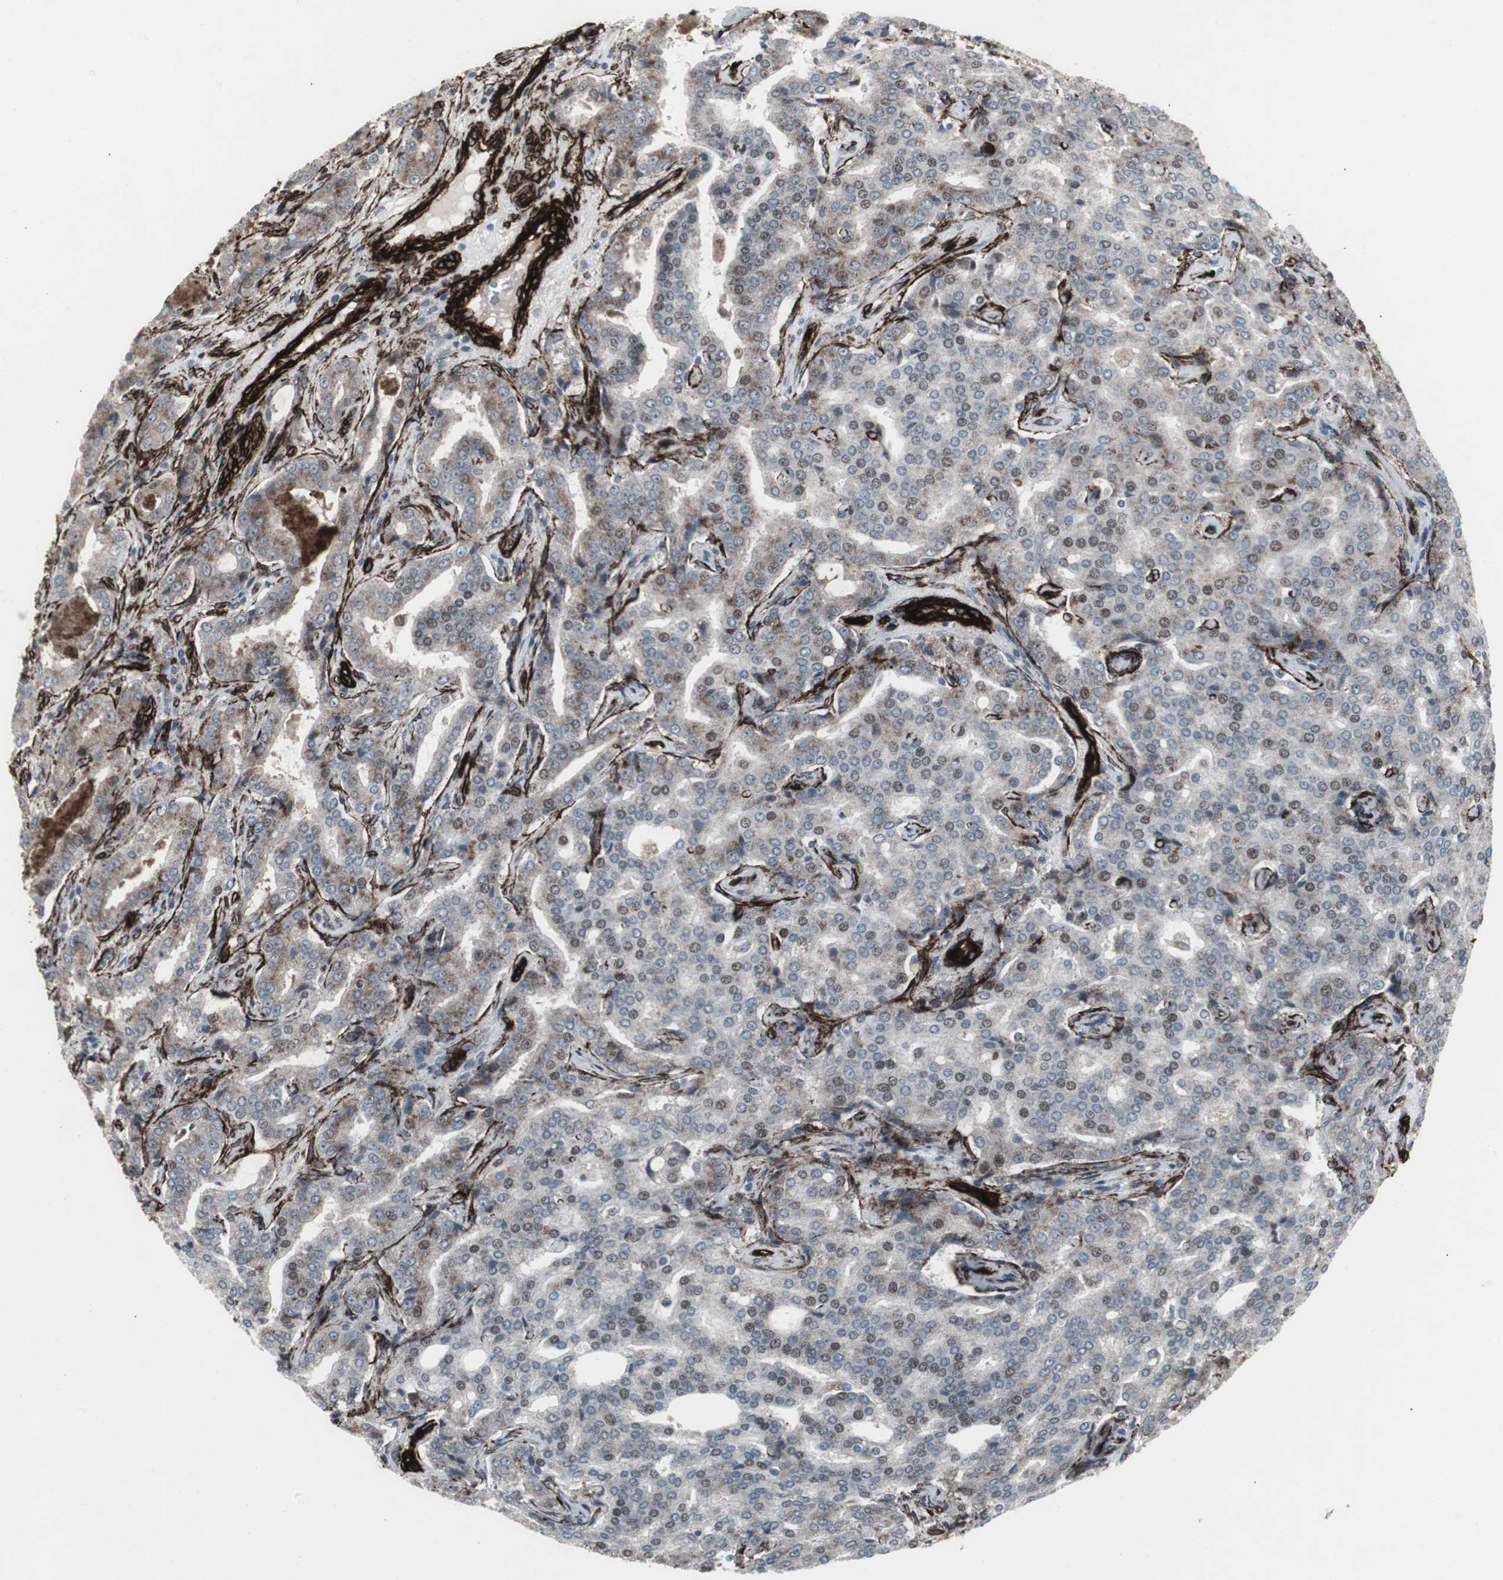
{"staining": {"intensity": "weak", "quantity": "<25%", "location": "cytoplasmic/membranous,nuclear"}, "tissue": "prostate cancer", "cell_type": "Tumor cells", "image_type": "cancer", "snomed": [{"axis": "morphology", "description": "Adenocarcinoma, High grade"}, {"axis": "topography", "description": "Prostate"}], "caption": "There is no significant positivity in tumor cells of prostate cancer.", "gene": "PDGFA", "patient": {"sex": "male", "age": 72}}